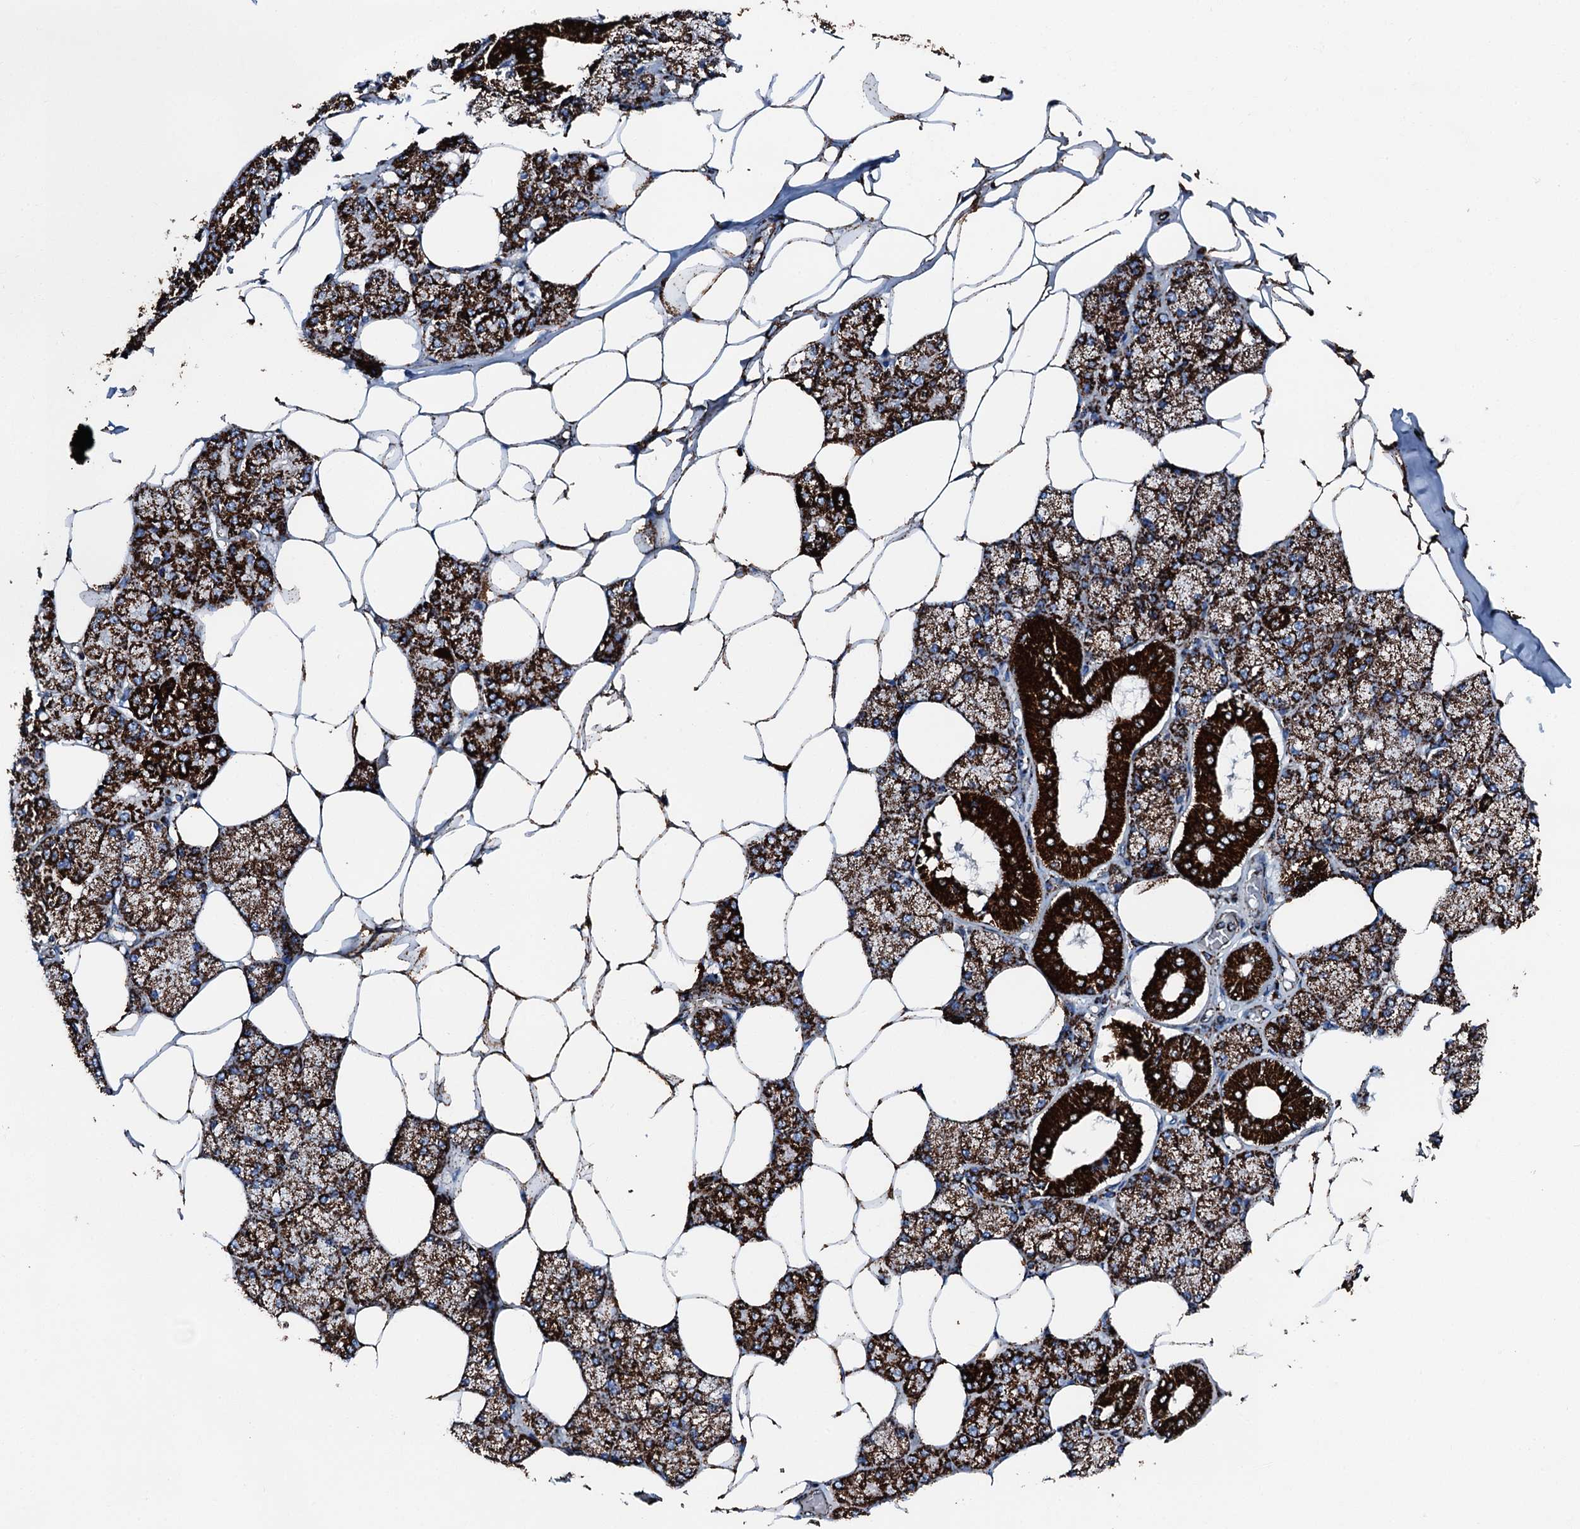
{"staining": {"intensity": "strong", "quantity": ">75%", "location": "cytoplasmic/membranous"}, "tissue": "salivary gland", "cell_type": "Glandular cells", "image_type": "normal", "snomed": [{"axis": "morphology", "description": "Normal tissue, NOS"}, {"axis": "topography", "description": "Salivary gland"}], "caption": "This micrograph reveals unremarkable salivary gland stained with immunohistochemistry to label a protein in brown. The cytoplasmic/membranous of glandular cells show strong positivity for the protein. Nuclei are counter-stained blue.", "gene": "HADH", "patient": {"sex": "male", "age": 62}}